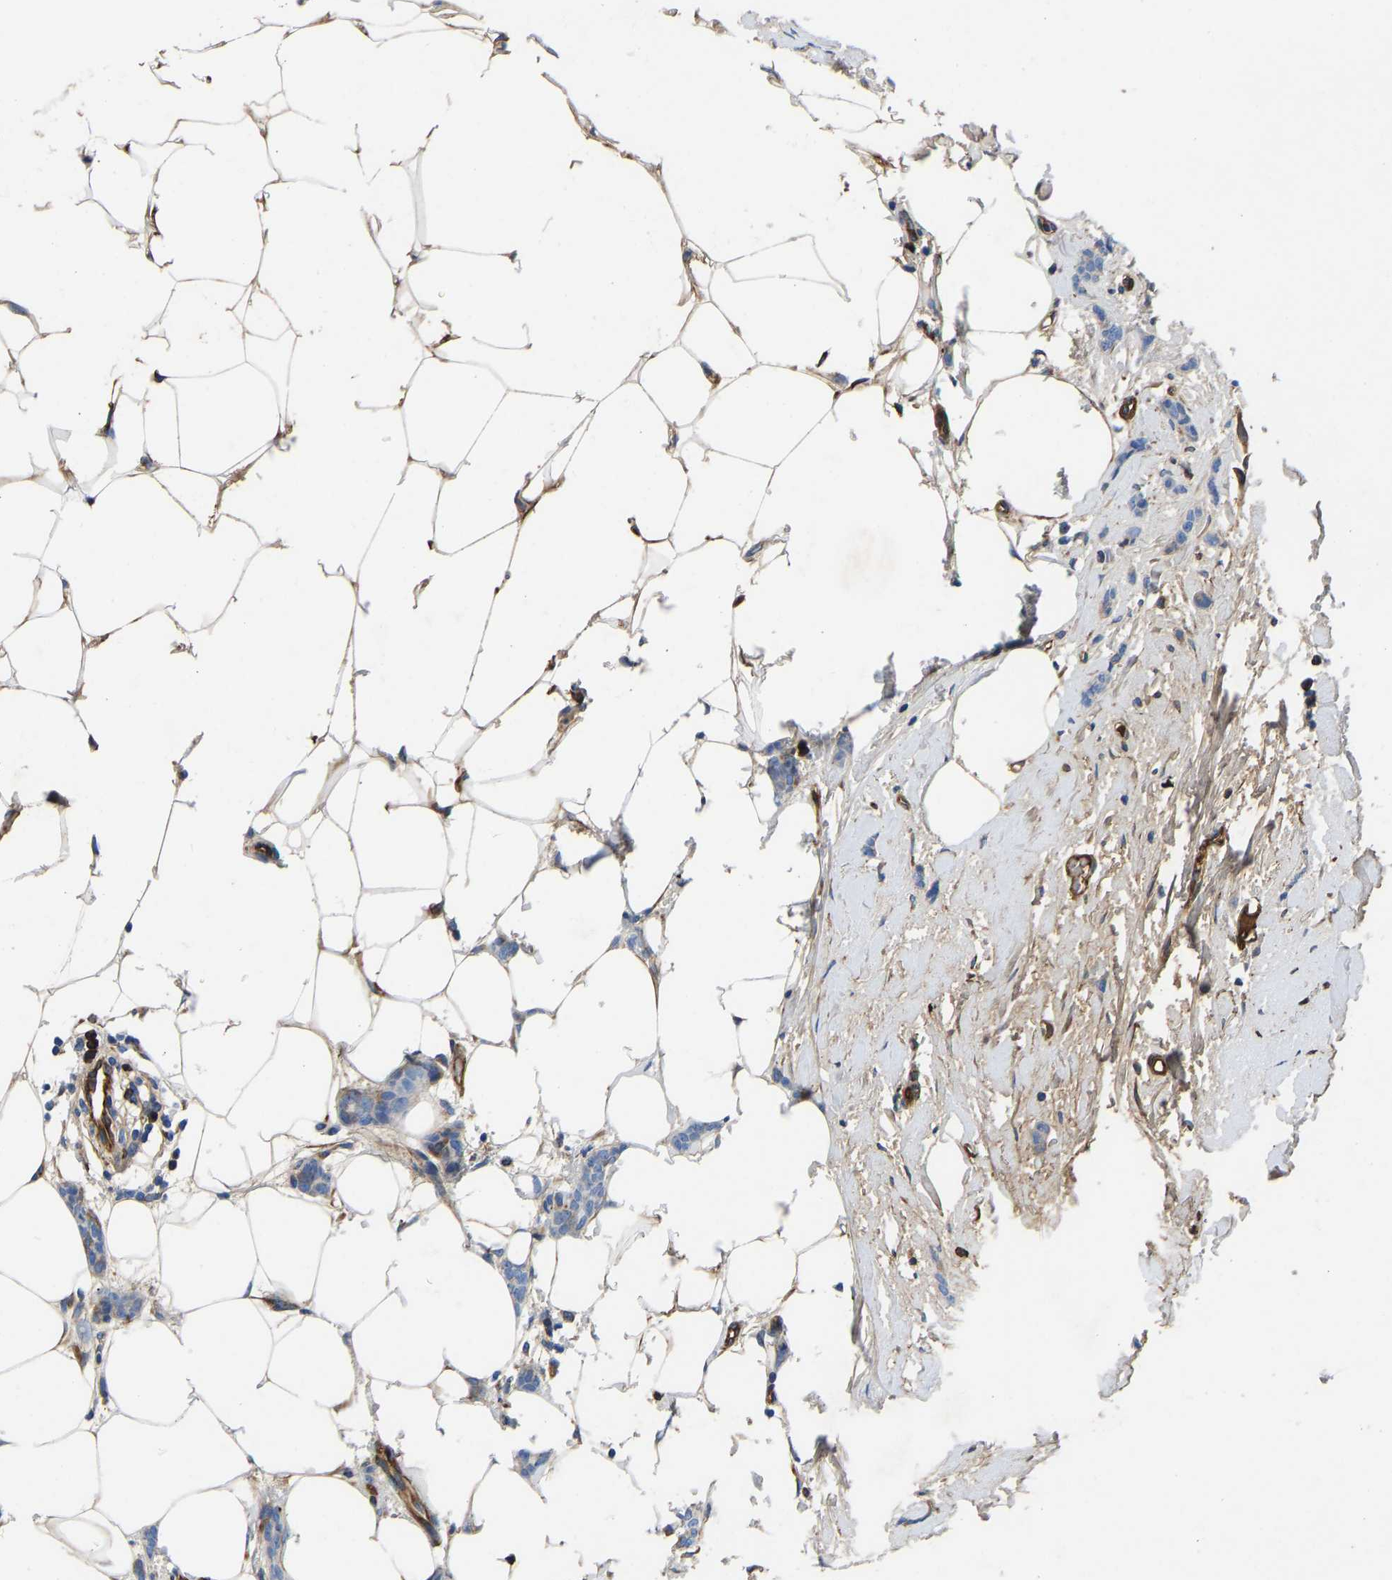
{"staining": {"intensity": "weak", "quantity": "<25%", "location": "cytoplasmic/membranous"}, "tissue": "breast cancer", "cell_type": "Tumor cells", "image_type": "cancer", "snomed": [{"axis": "morphology", "description": "Lobular carcinoma"}, {"axis": "topography", "description": "Skin"}, {"axis": "topography", "description": "Breast"}], "caption": "The micrograph exhibits no staining of tumor cells in breast cancer (lobular carcinoma).", "gene": "HSPG2", "patient": {"sex": "female", "age": 46}}